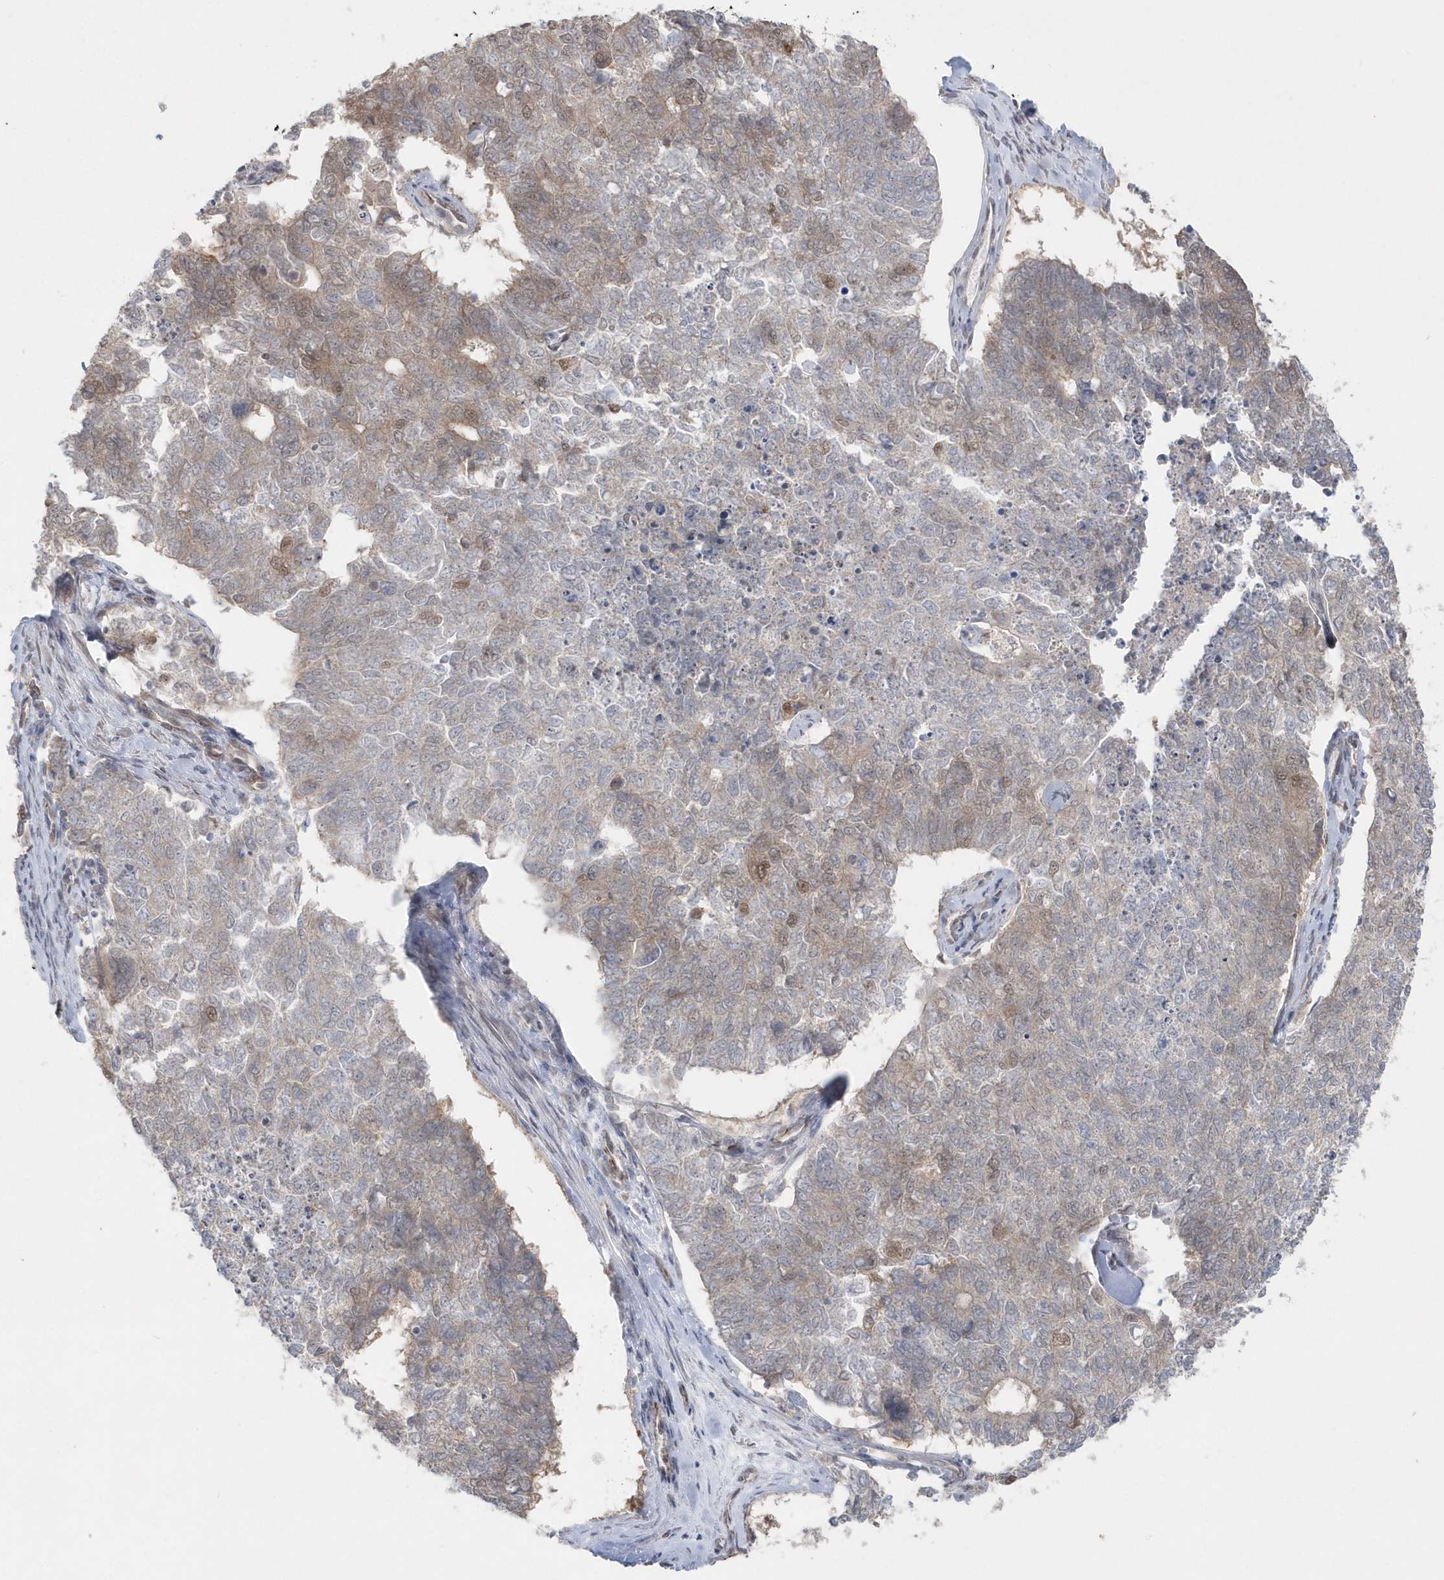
{"staining": {"intensity": "moderate", "quantity": "<25%", "location": "cytoplasmic/membranous"}, "tissue": "cervical cancer", "cell_type": "Tumor cells", "image_type": "cancer", "snomed": [{"axis": "morphology", "description": "Squamous cell carcinoma, NOS"}, {"axis": "topography", "description": "Cervix"}], "caption": "Immunohistochemical staining of human cervical squamous cell carcinoma exhibits low levels of moderate cytoplasmic/membranous protein expression in about <25% of tumor cells.", "gene": "DHX57", "patient": {"sex": "female", "age": 63}}